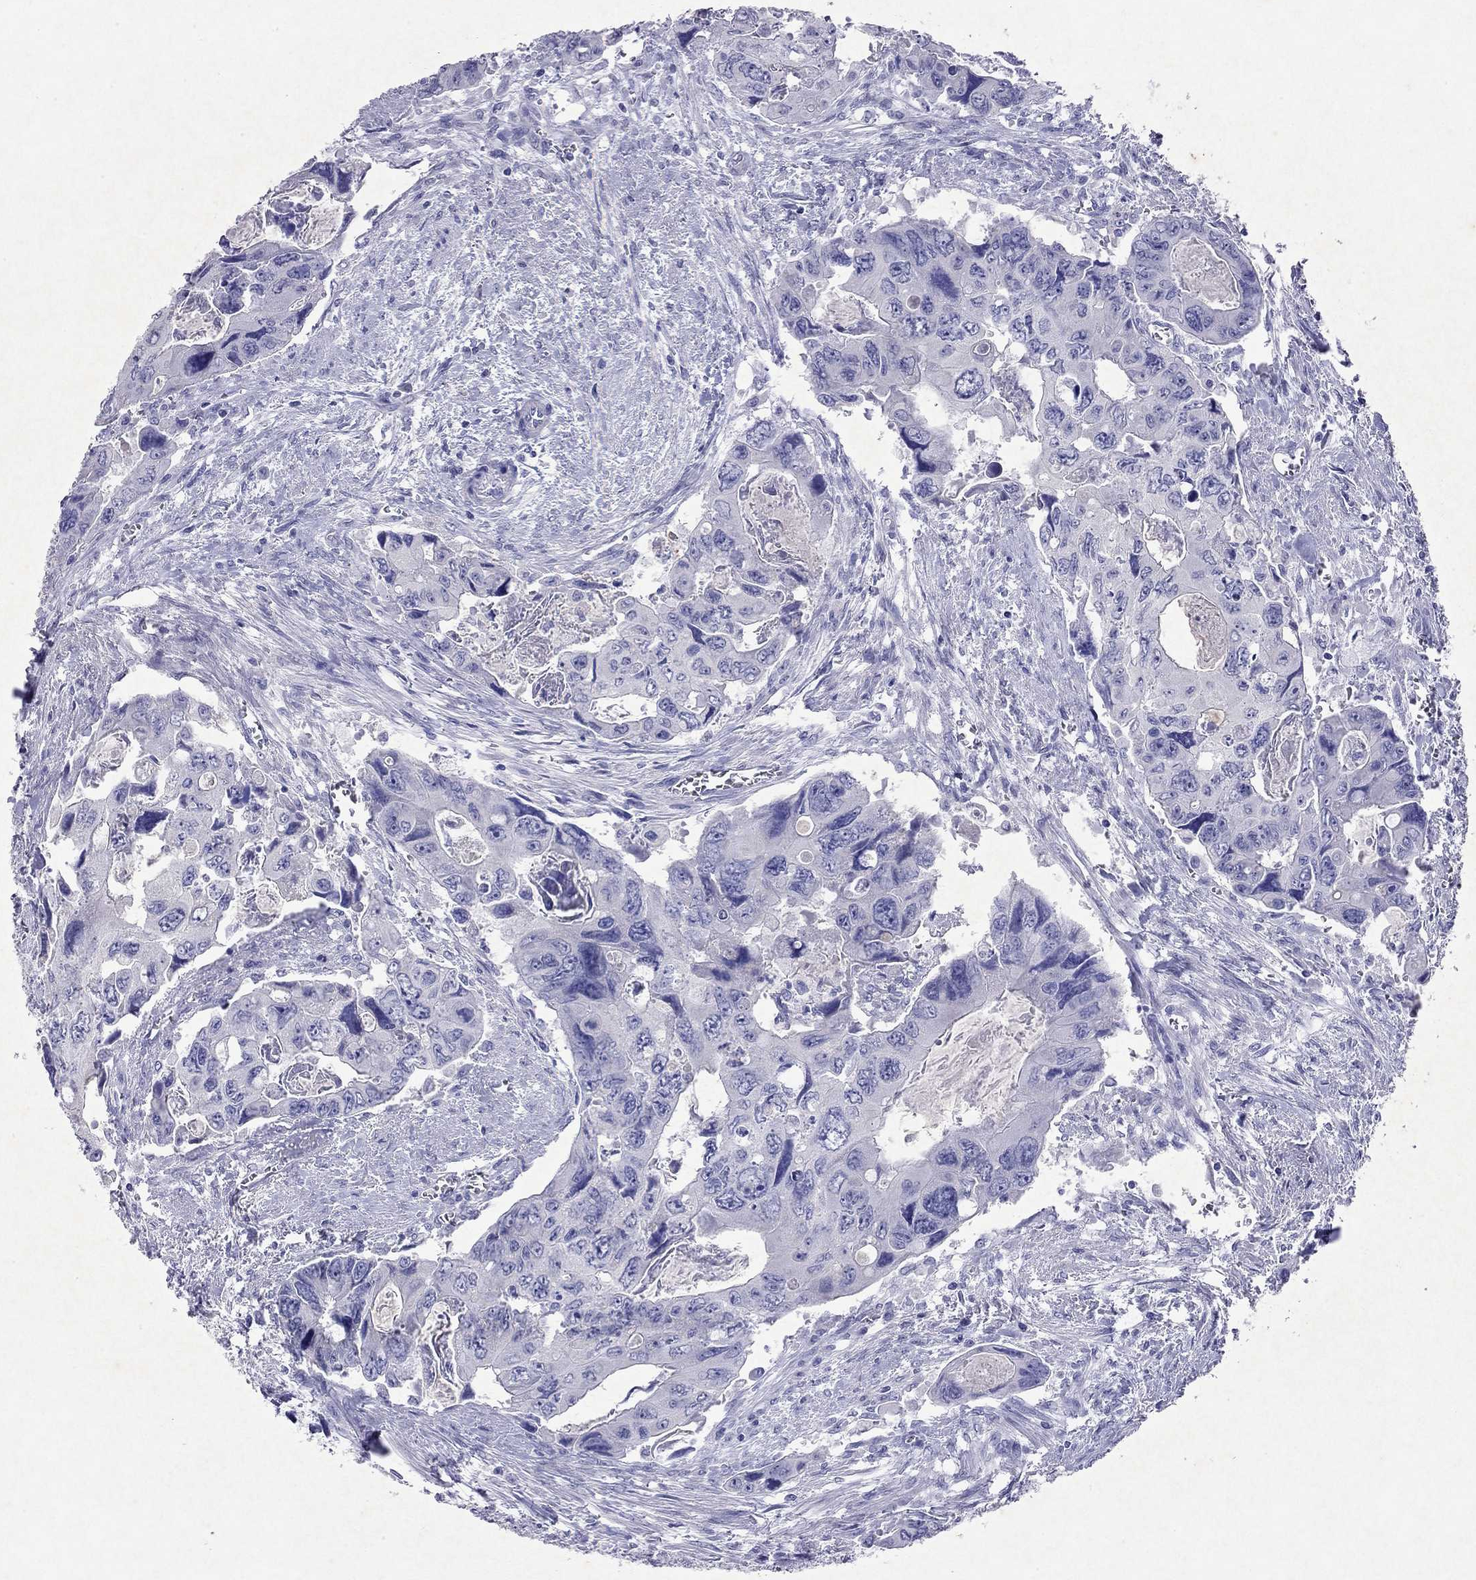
{"staining": {"intensity": "negative", "quantity": "none", "location": "none"}, "tissue": "colorectal cancer", "cell_type": "Tumor cells", "image_type": "cancer", "snomed": [{"axis": "morphology", "description": "Adenocarcinoma, NOS"}, {"axis": "topography", "description": "Rectum"}], "caption": "Tumor cells are negative for brown protein staining in adenocarcinoma (colorectal).", "gene": "ARMC12", "patient": {"sex": "male", "age": 62}}